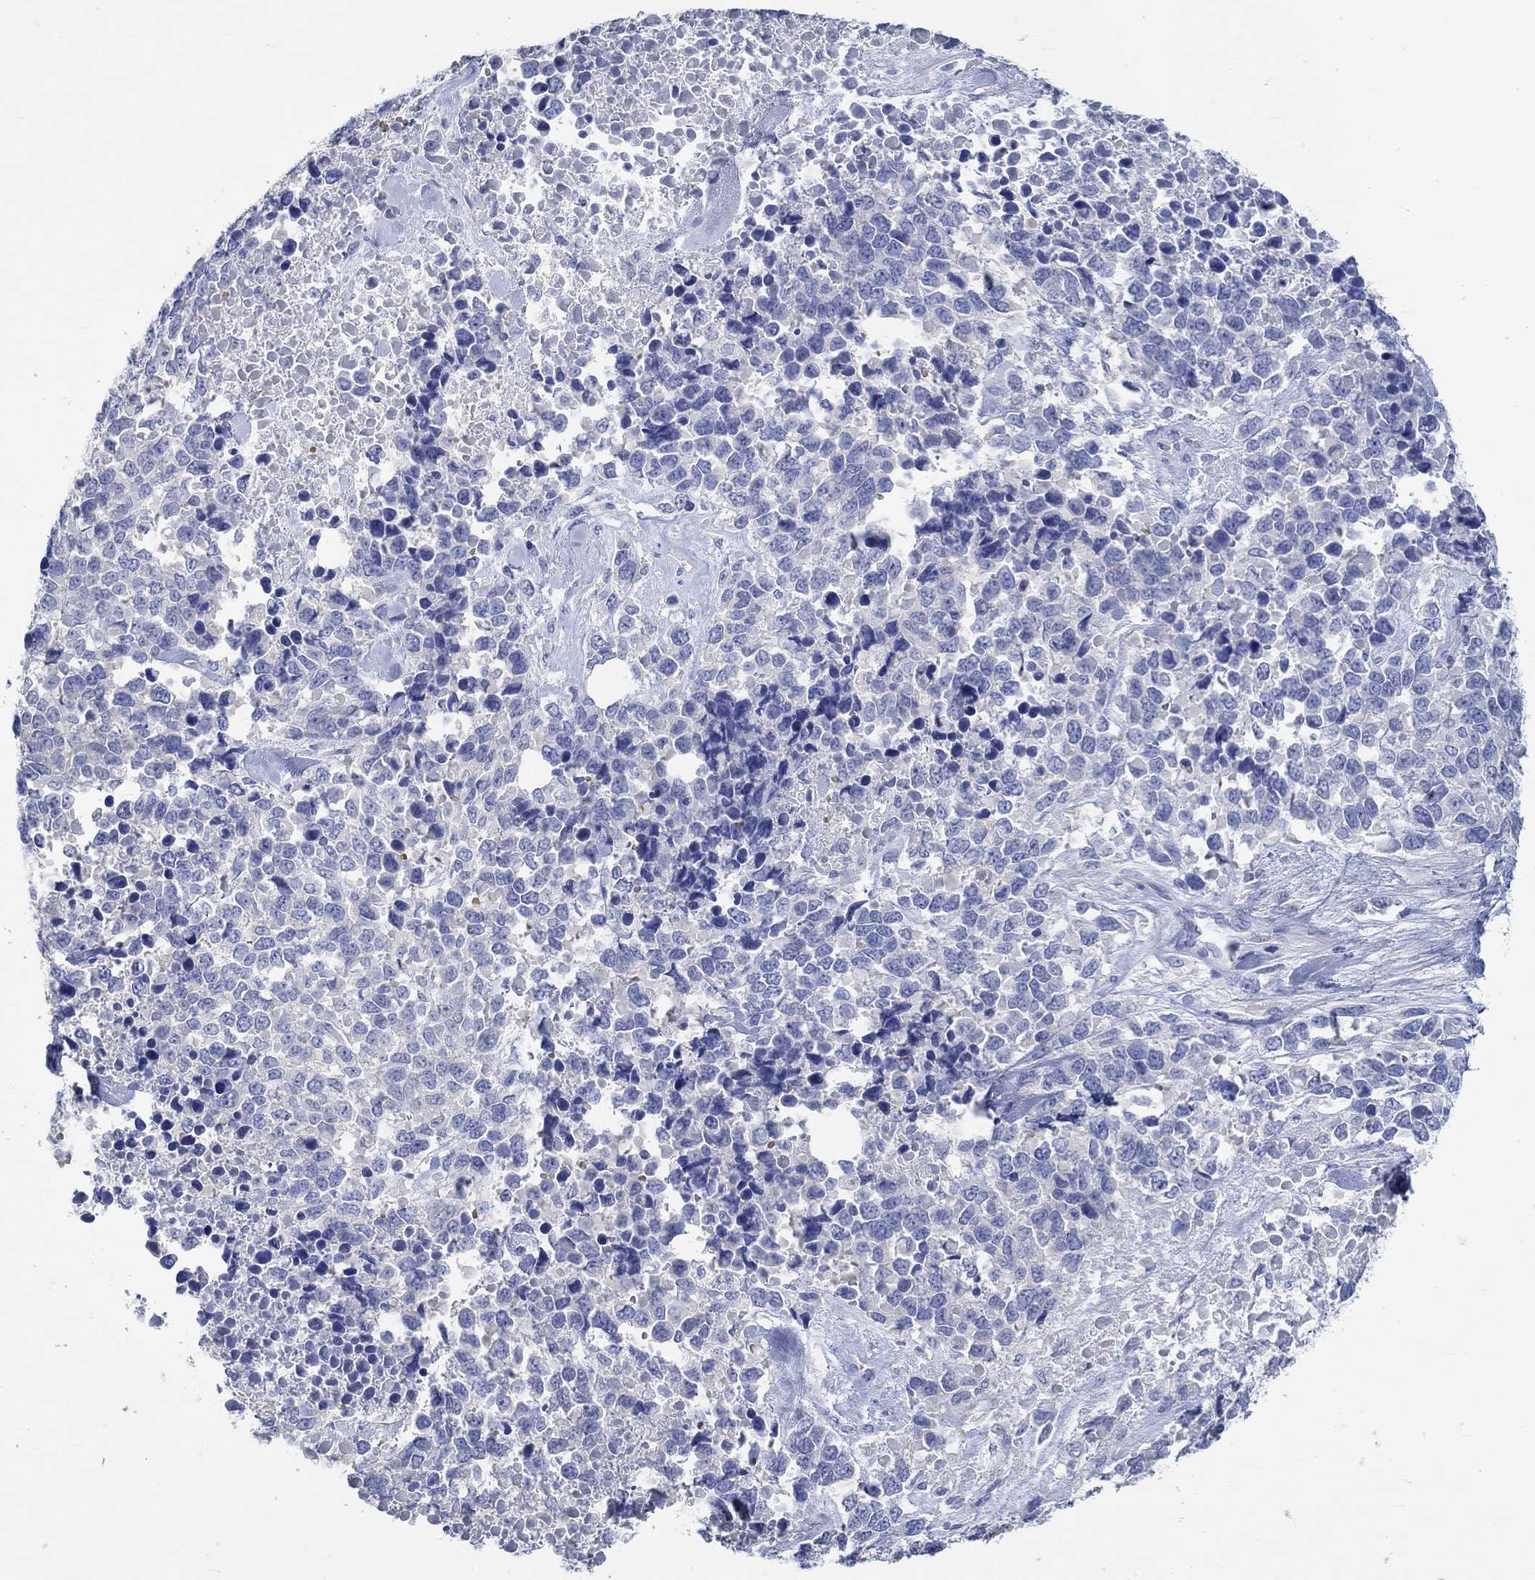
{"staining": {"intensity": "negative", "quantity": "none", "location": "none"}, "tissue": "melanoma", "cell_type": "Tumor cells", "image_type": "cancer", "snomed": [{"axis": "morphology", "description": "Malignant melanoma, Metastatic site"}, {"axis": "topography", "description": "Skin"}], "caption": "Image shows no protein staining in tumor cells of malignant melanoma (metastatic site) tissue. (Brightfield microscopy of DAB IHC at high magnification).", "gene": "KCNA1", "patient": {"sex": "male", "age": 84}}